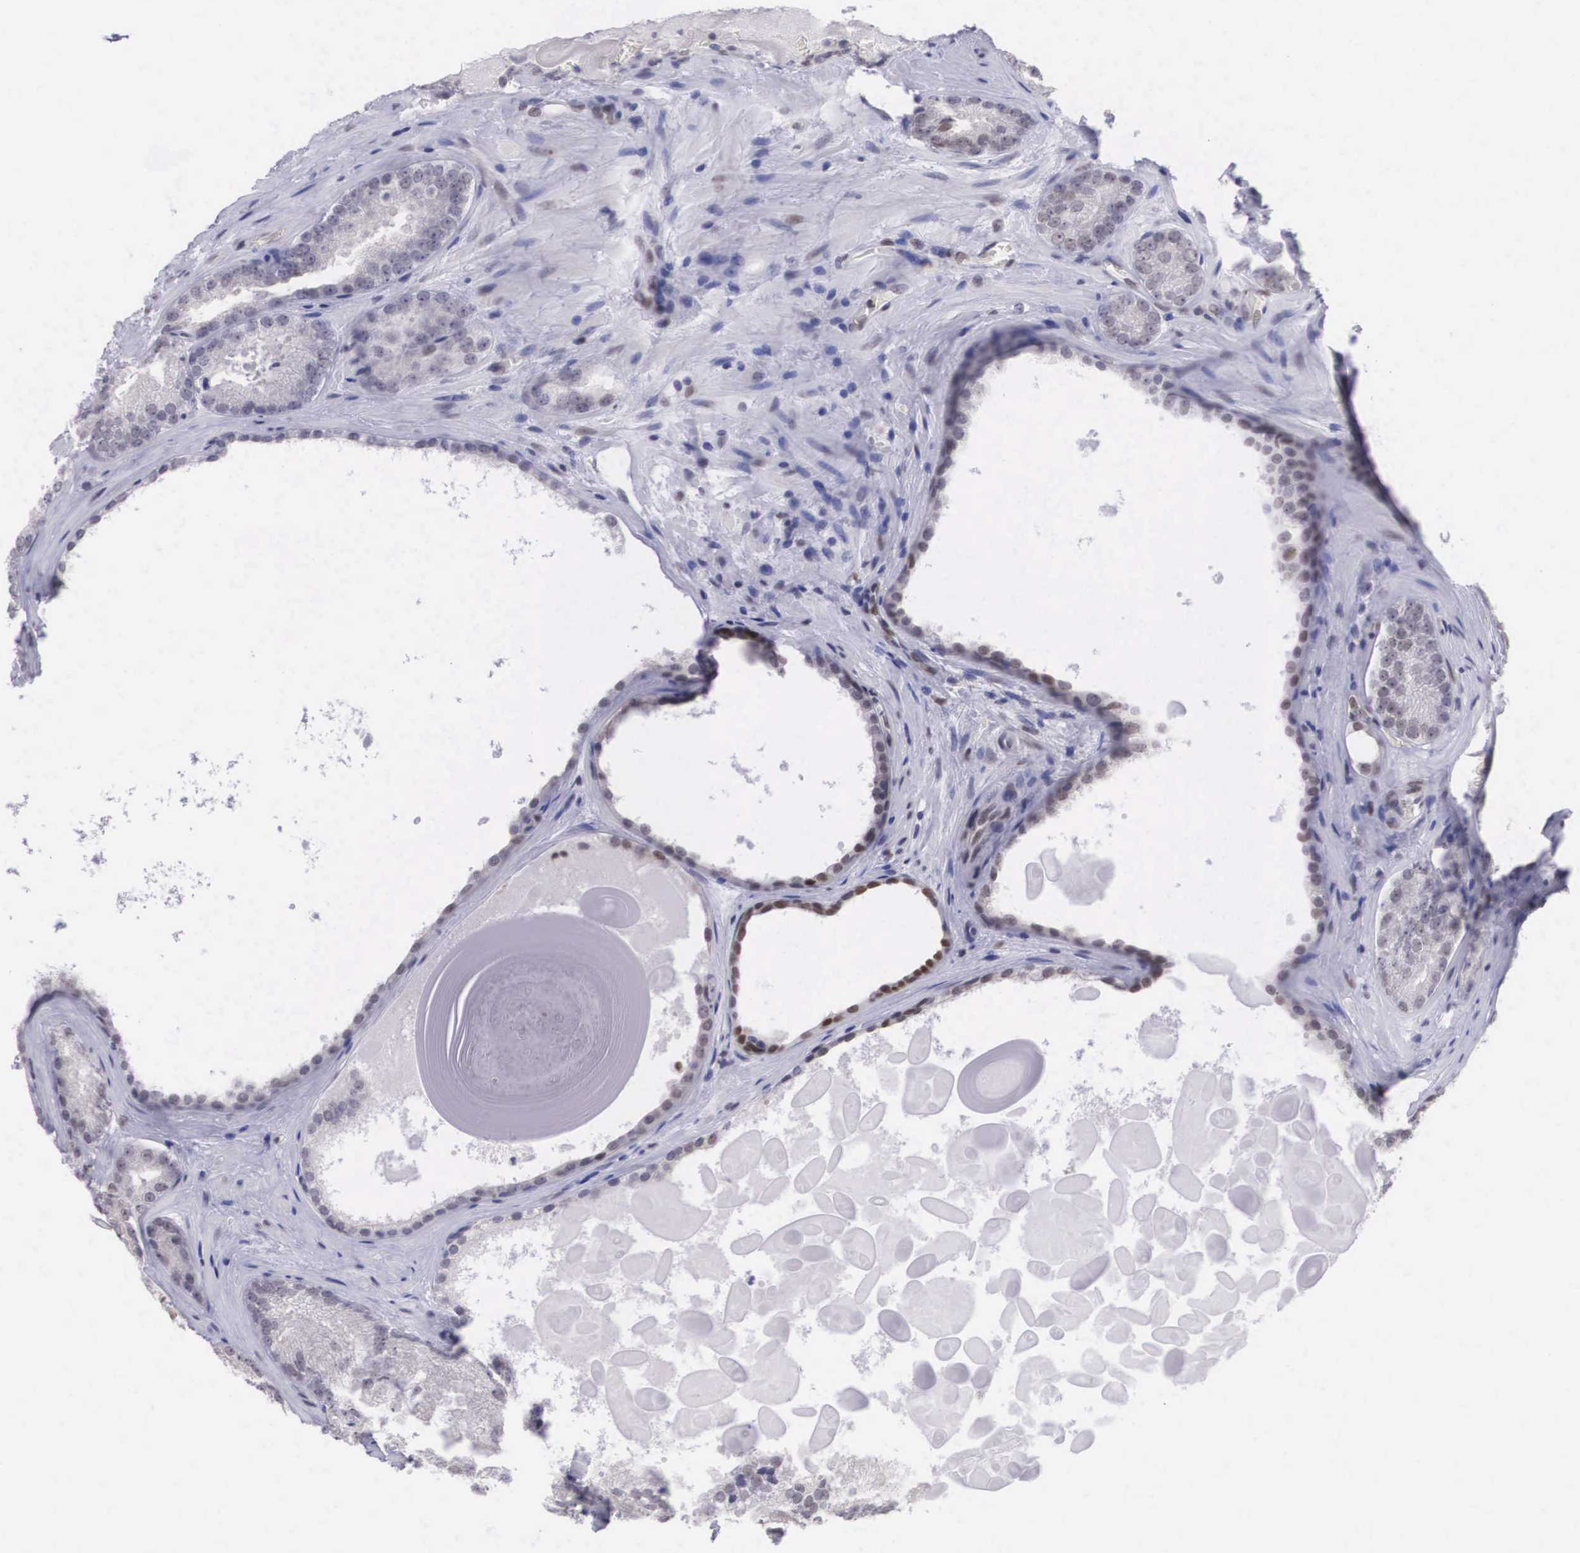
{"staining": {"intensity": "weak", "quantity": "25%-75%", "location": "nuclear"}, "tissue": "prostate cancer", "cell_type": "Tumor cells", "image_type": "cancer", "snomed": [{"axis": "morphology", "description": "Adenocarcinoma, Medium grade"}, {"axis": "topography", "description": "Prostate"}], "caption": "Immunohistochemistry of human prostate medium-grade adenocarcinoma shows low levels of weak nuclear positivity in about 25%-75% of tumor cells.", "gene": "ETV6", "patient": {"sex": "male", "age": 60}}